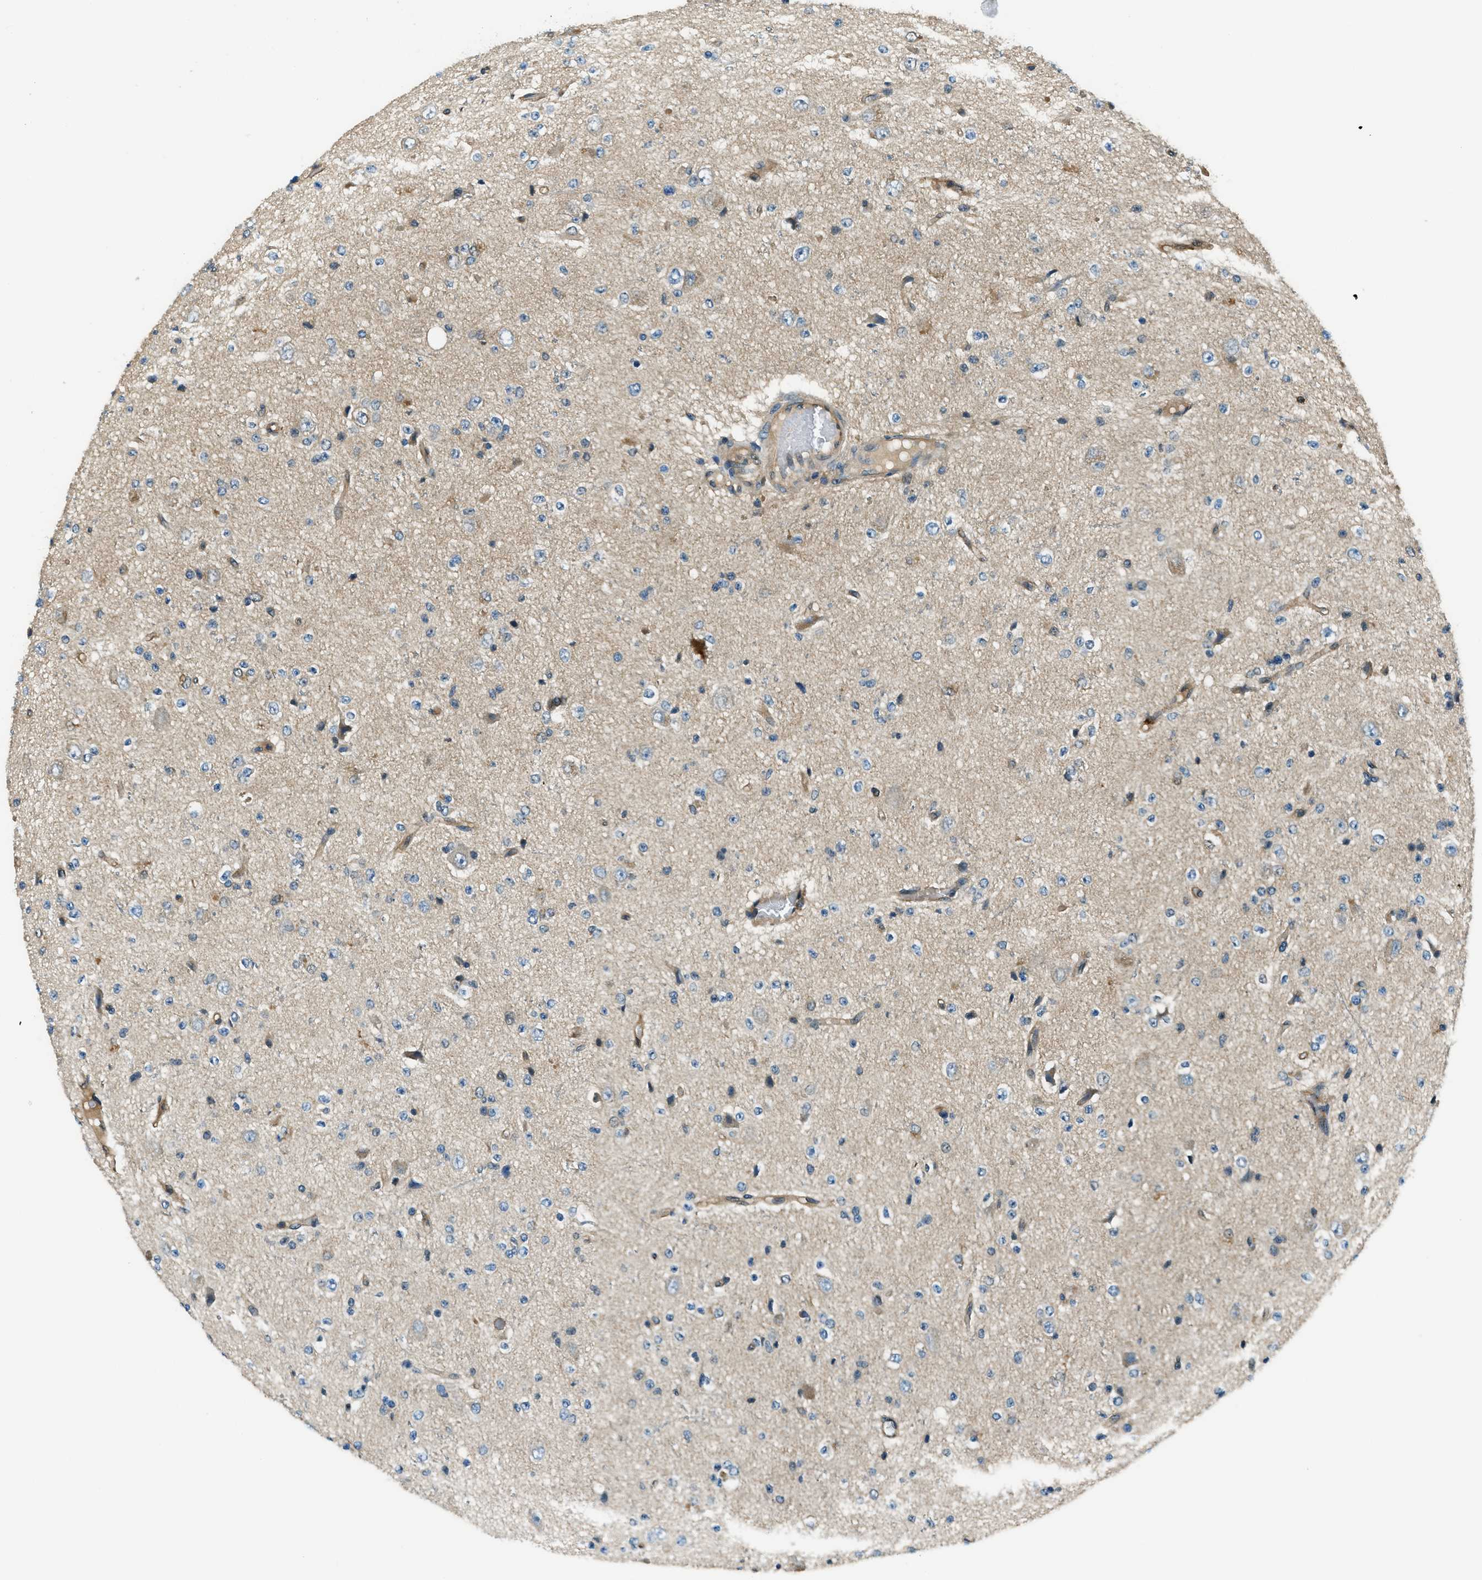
{"staining": {"intensity": "negative", "quantity": "none", "location": "none"}, "tissue": "glioma", "cell_type": "Tumor cells", "image_type": "cancer", "snomed": [{"axis": "morphology", "description": "Glioma, malignant, High grade"}, {"axis": "topography", "description": "pancreas cauda"}], "caption": "Immunohistochemical staining of glioma exhibits no significant positivity in tumor cells.", "gene": "HEBP2", "patient": {"sex": "male", "age": 60}}